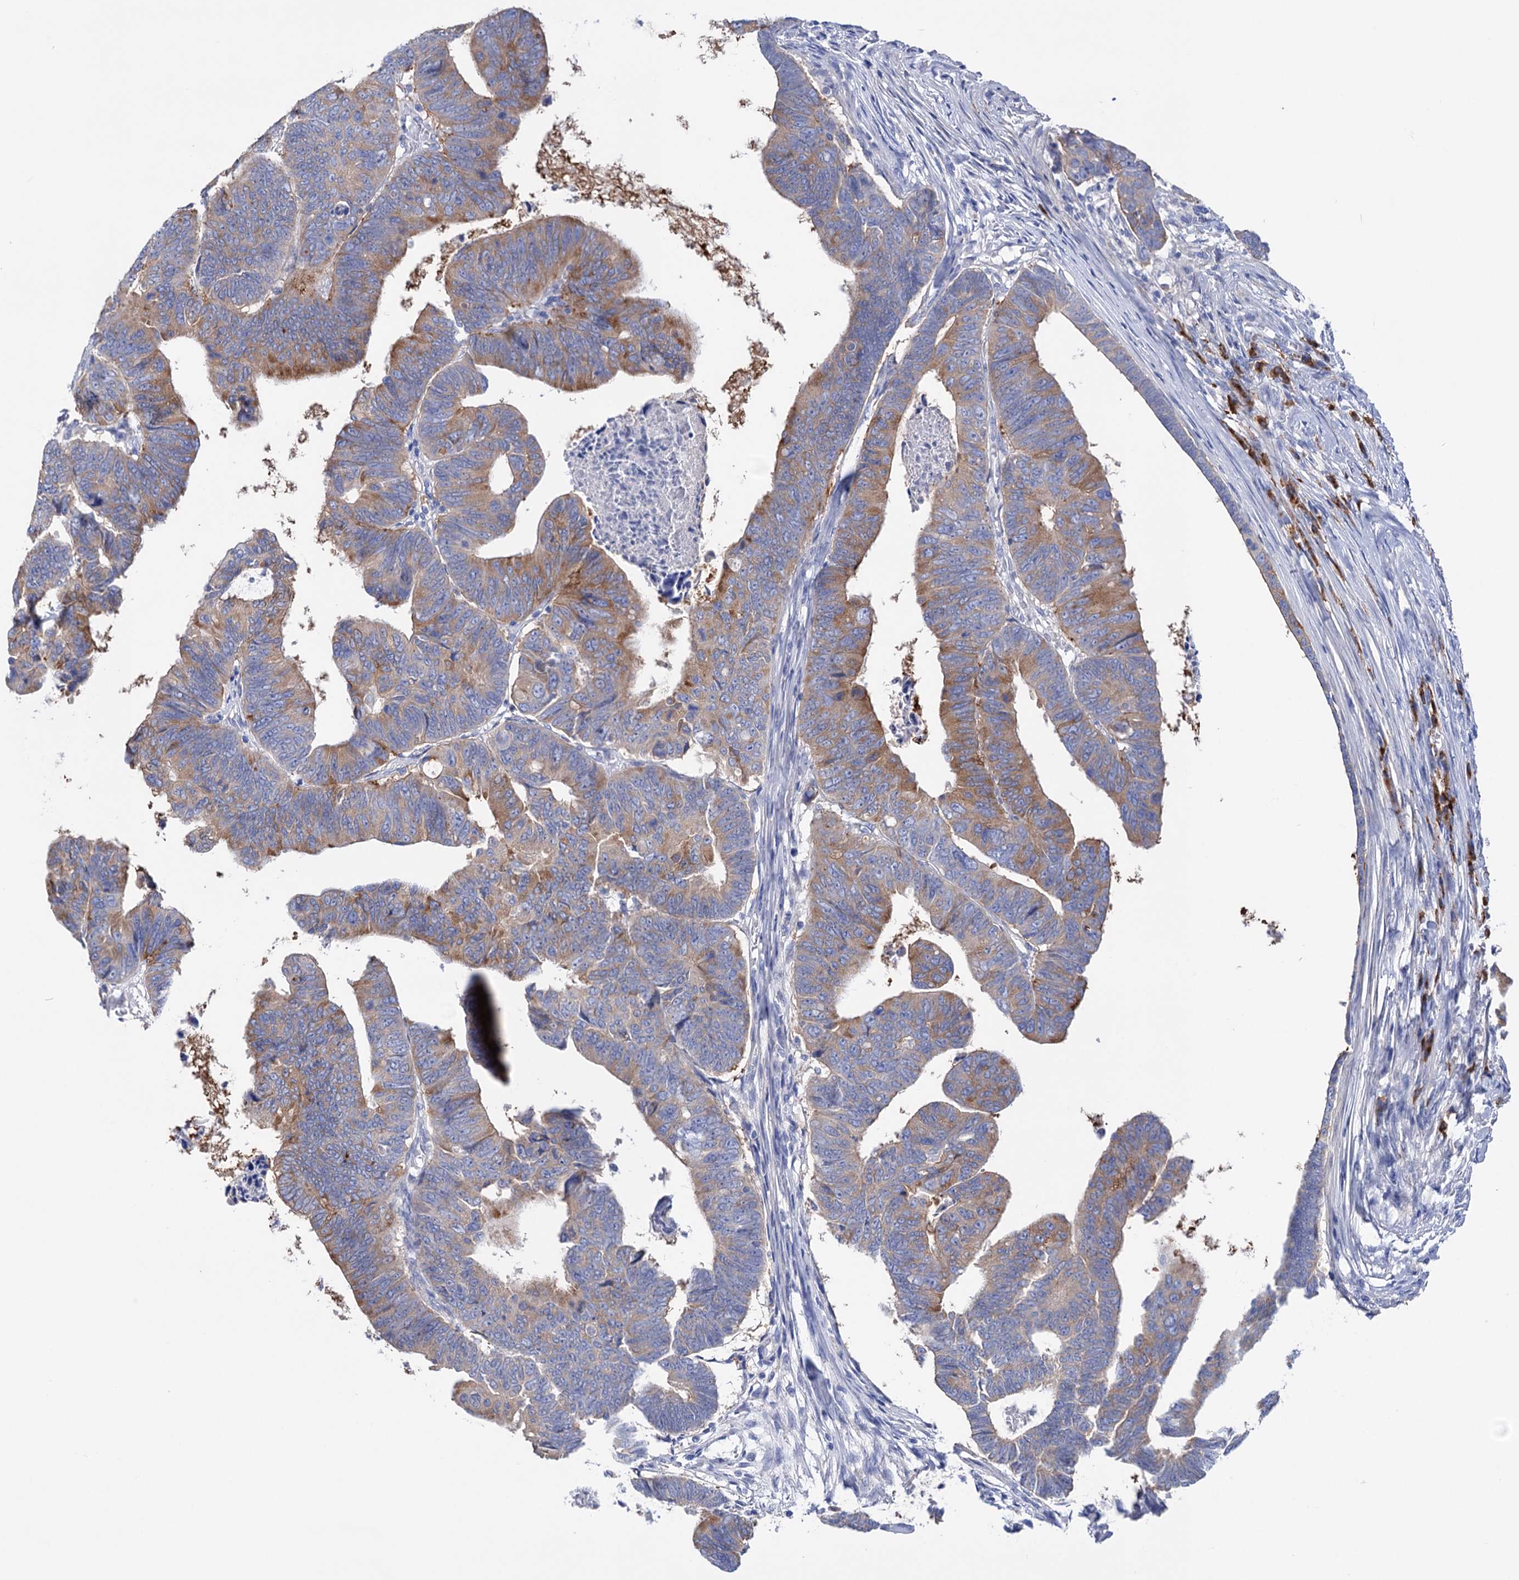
{"staining": {"intensity": "moderate", "quantity": "25%-75%", "location": "cytoplasmic/membranous"}, "tissue": "colorectal cancer", "cell_type": "Tumor cells", "image_type": "cancer", "snomed": [{"axis": "morphology", "description": "Adenocarcinoma, NOS"}, {"axis": "topography", "description": "Rectum"}], "caption": "High-magnification brightfield microscopy of colorectal adenocarcinoma stained with DAB (brown) and counterstained with hematoxylin (blue). tumor cells exhibit moderate cytoplasmic/membranous expression is seen in about25%-75% of cells.", "gene": "BBS4", "patient": {"sex": "female", "age": 65}}